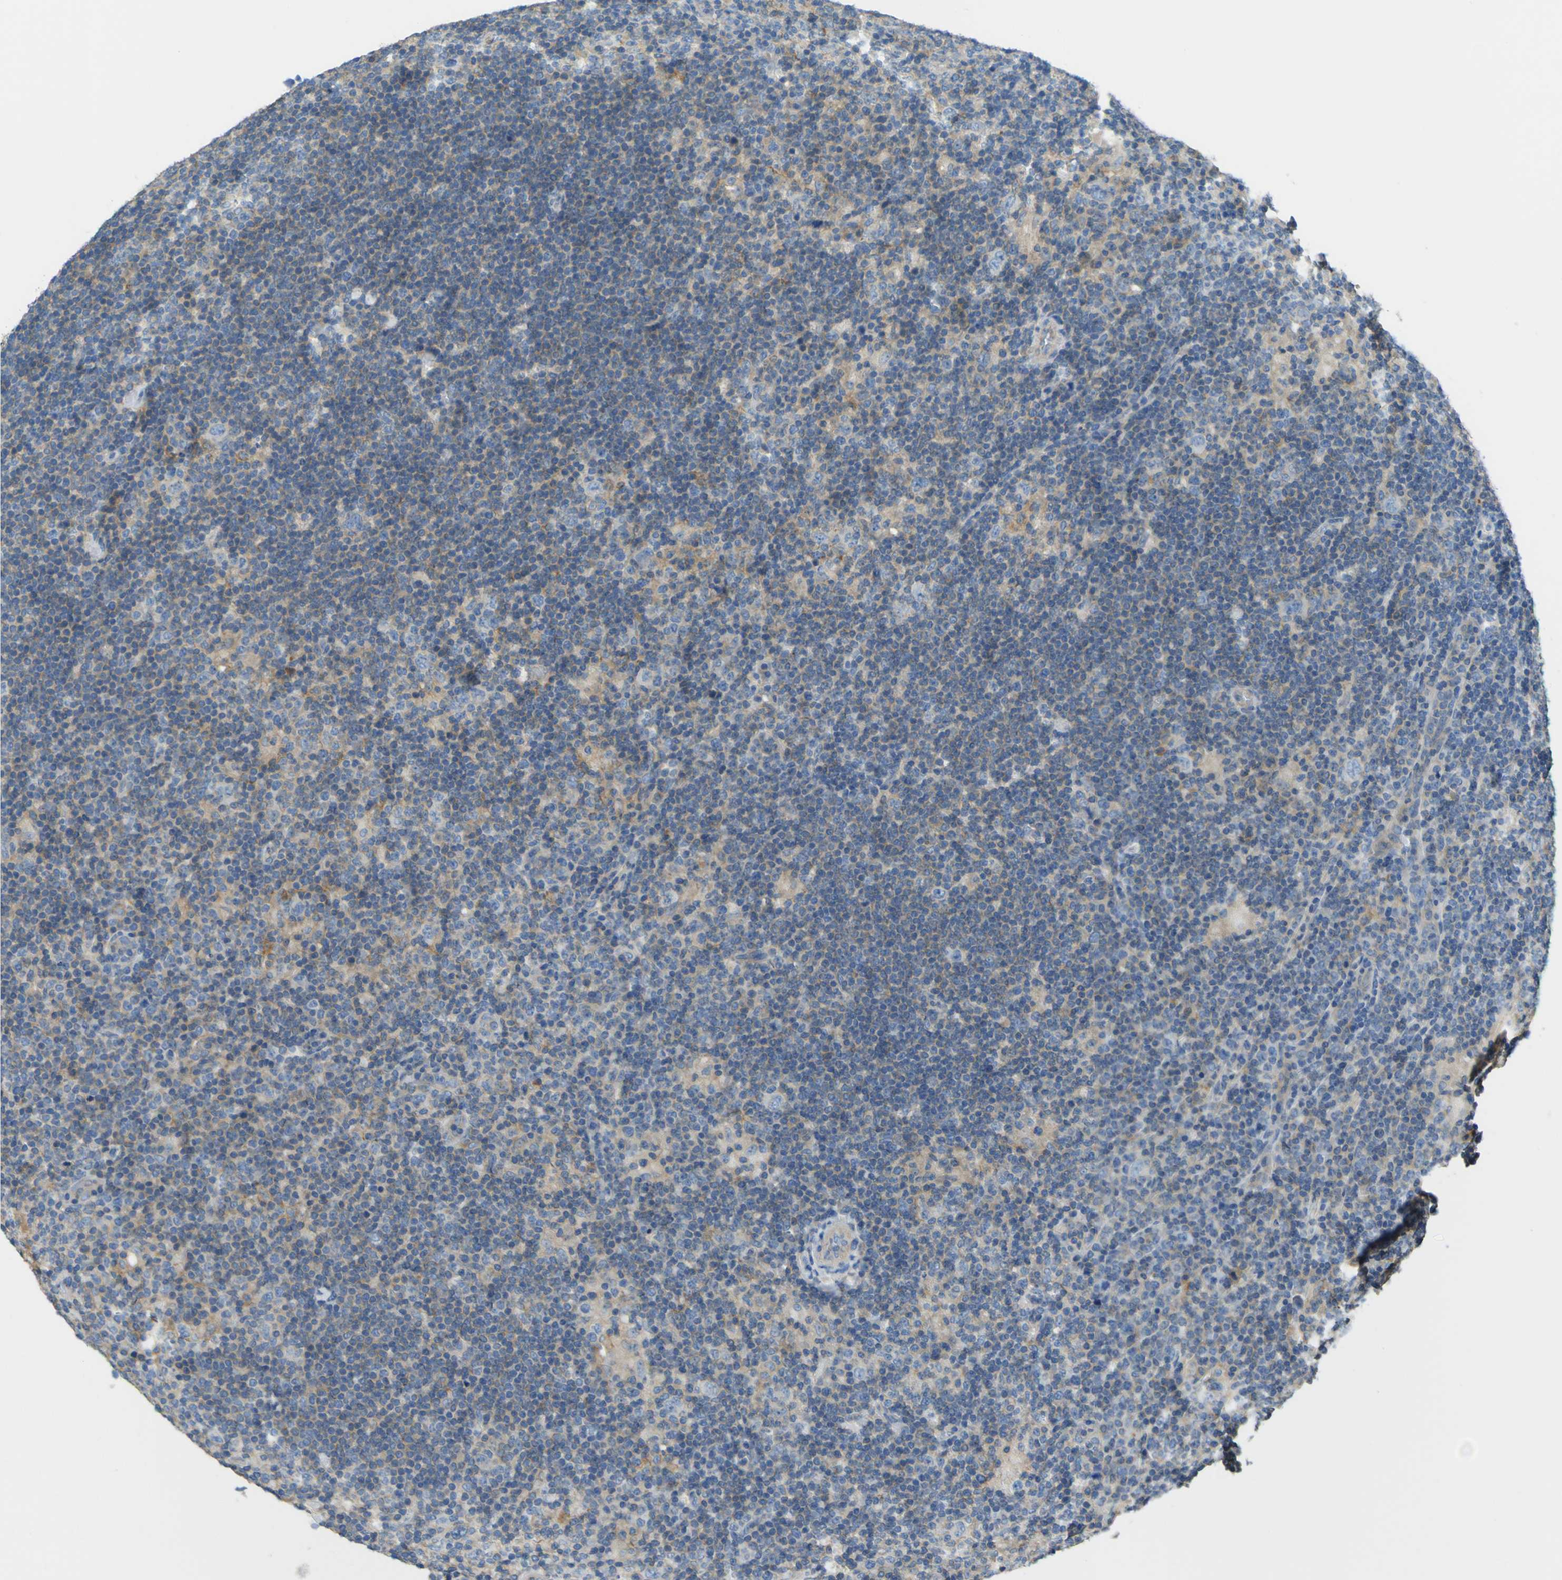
{"staining": {"intensity": "negative", "quantity": "none", "location": "none"}, "tissue": "lymphoma", "cell_type": "Tumor cells", "image_type": "cancer", "snomed": [{"axis": "morphology", "description": "Hodgkin's disease, NOS"}, {"axis": "topography", "description": "Lymph node"}], "caption": "IHC photomicrograph of human lymphoma stained for a protein (brown), which demonstrates no positivity in tumor cells.", "gene": "OGN", "patient": {"sex": "female", "age": 57}}